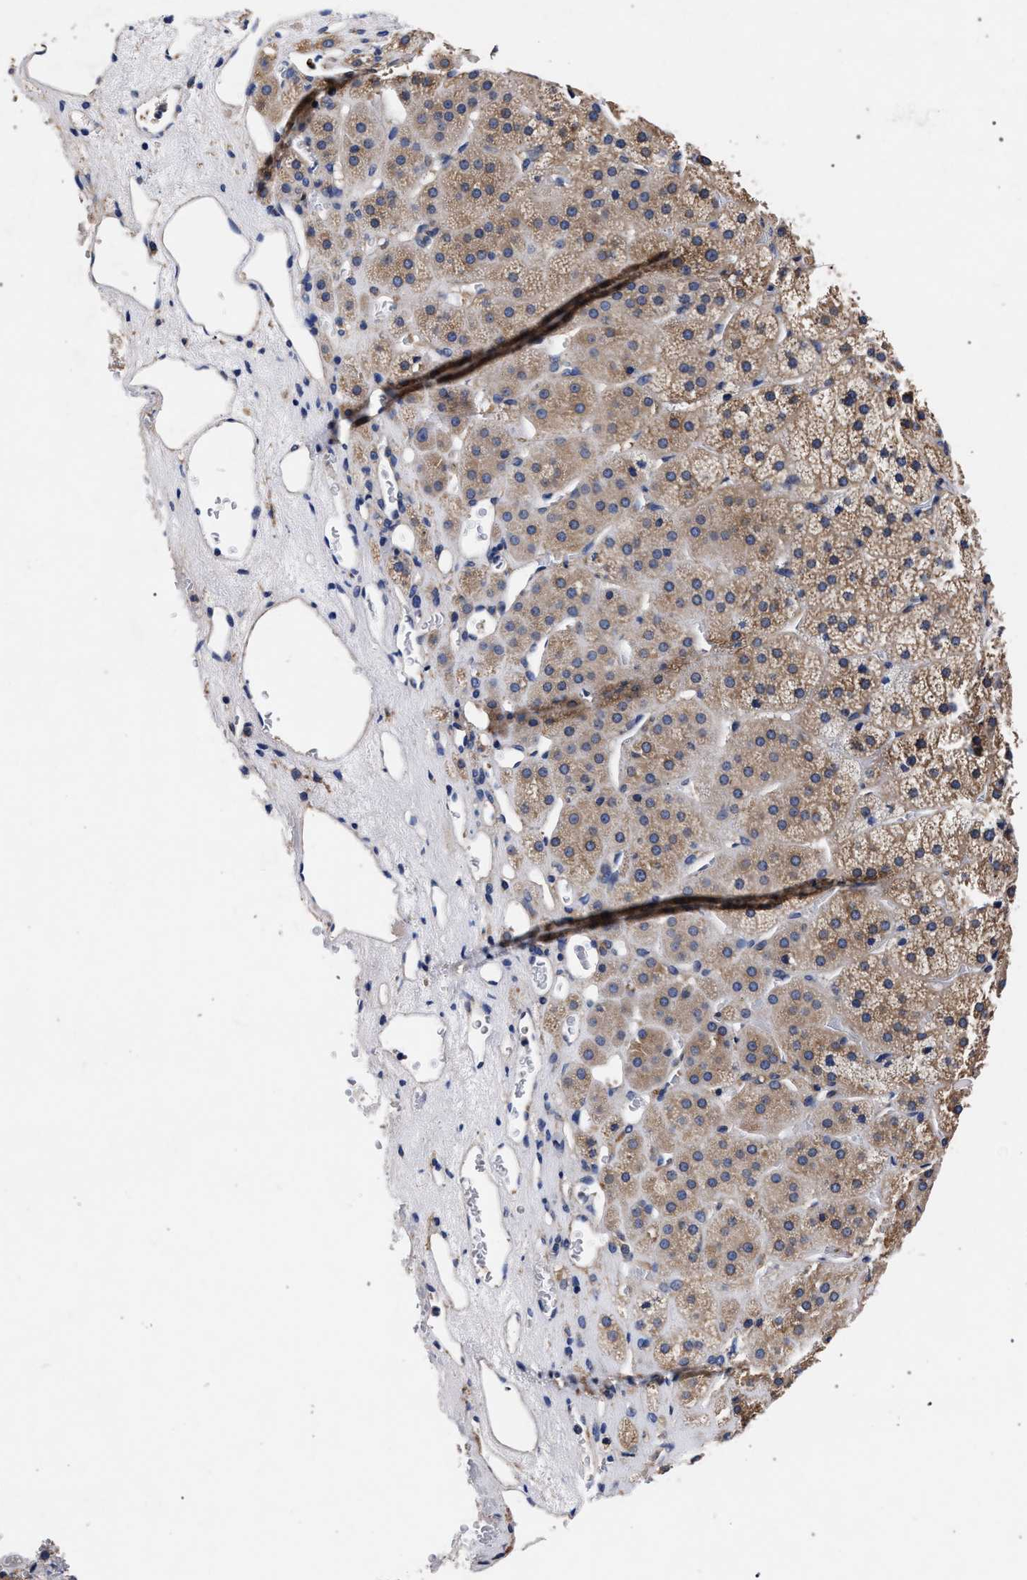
{"staining": {"intensity": "moderate", "quantity": ">75%", "location": "cytoplasmic/membranous"}, "tissue": "adrenal gland", "cell_type": "Glandular cells", "image_type": "normal", "snomed": [{"axis": "morphology", "description": "Normal tissue, NOS"}, {"axis": "topography", "description": "Adrenal gland"}], "caption": "Unremarkable adrenal gland demonstrates moderate cytoplasmic/membranous staining in approximately >75% of glandular cells (Stains: DAB in brown, nuclei in blue, Microscopy: brightfield microscopy at high magnification)..", "gene": "CFAP95", "patient": {"sex": "female", "age": 44}}